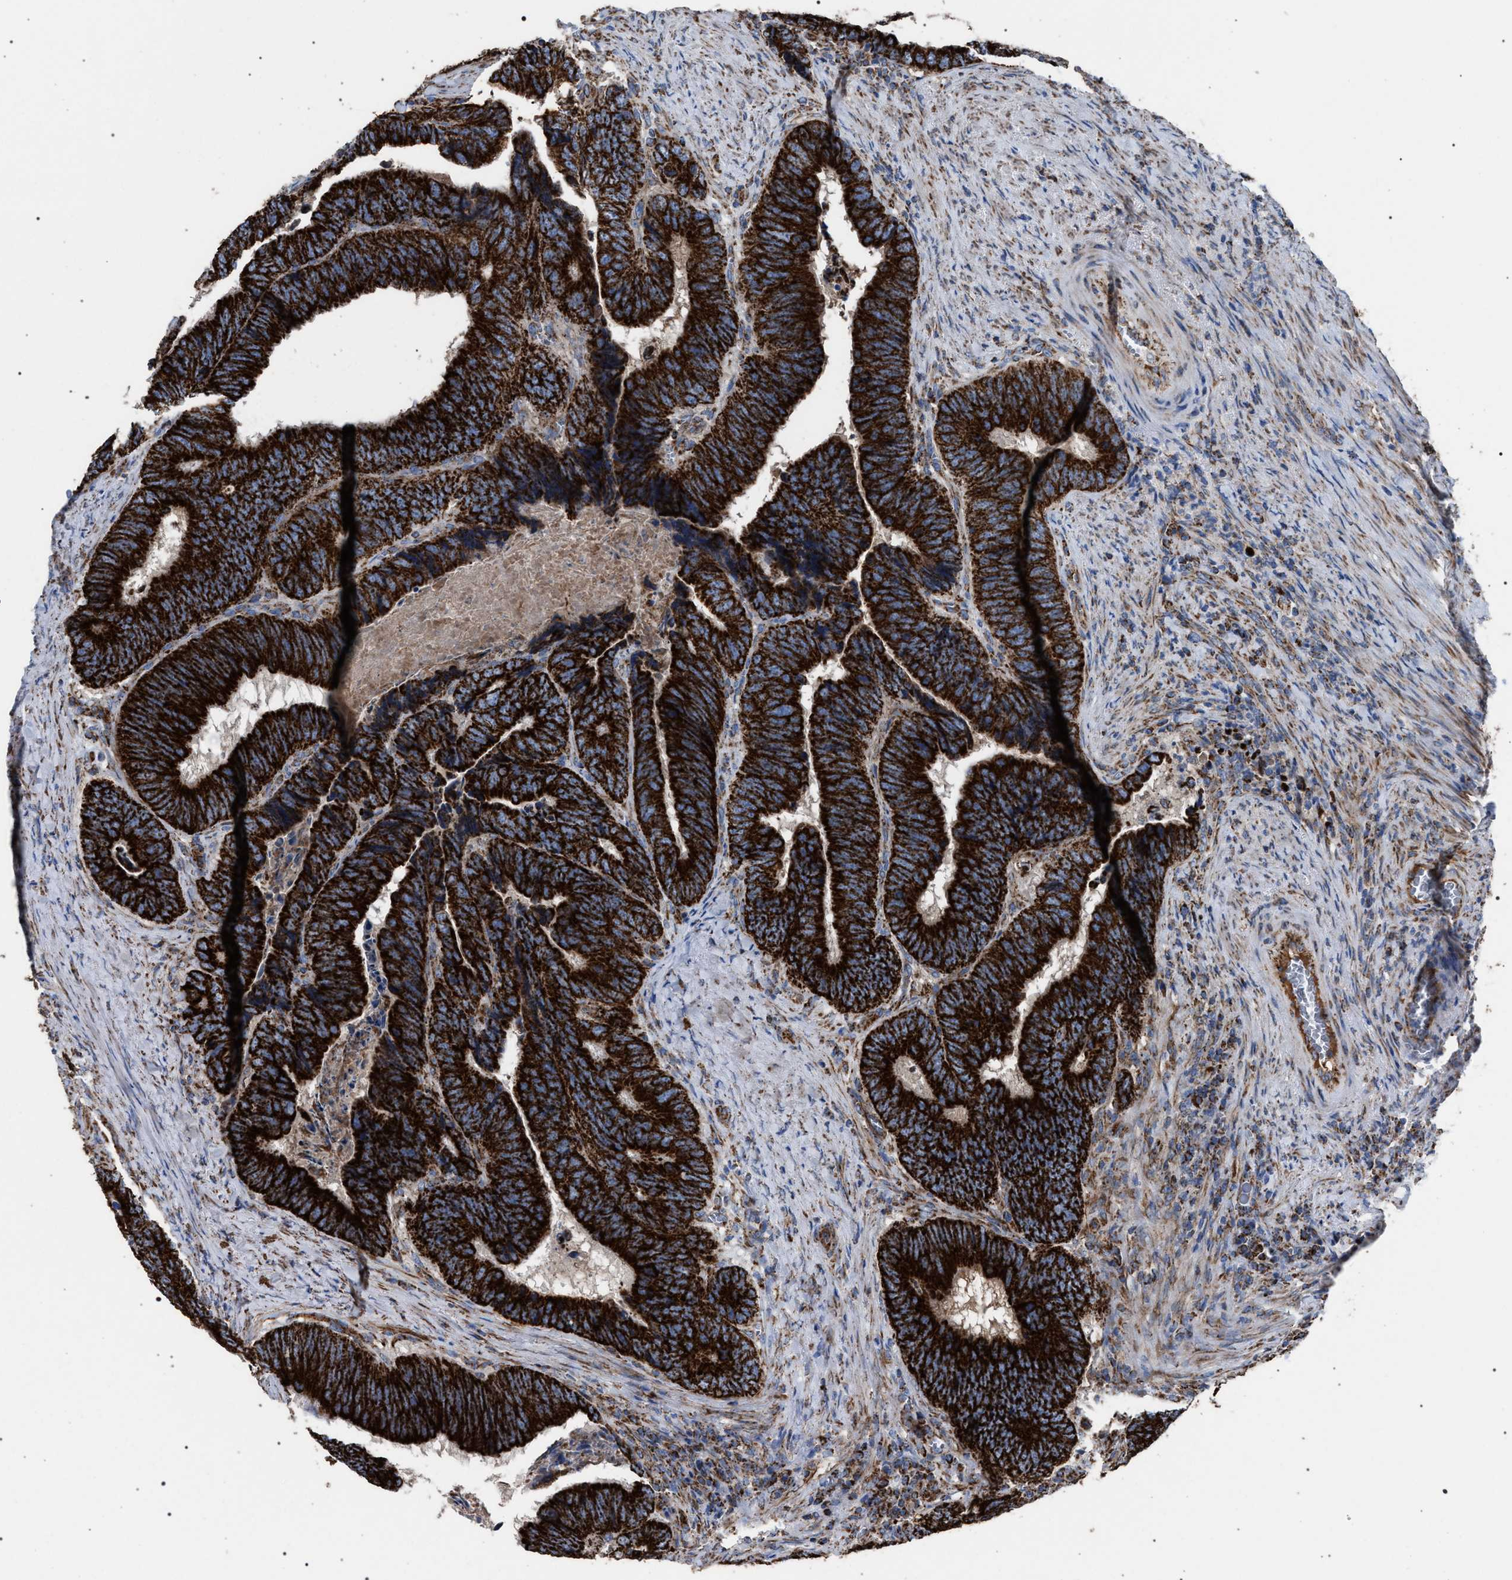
{"staining": {"intensity": "strong", "quantity": ">75%", "location": "cytoplasmic/membranous"}, "tissue": "colorectal cancer", "cell_type": "Tumor cells", "image_type": "cancer", "snomed": [{"axis": "morphology", "description": "Adenocarcinoma, NOS"}, {"axis": "topography", "description": "Colon"}], "caption": "Adenocarcinoma (colorectal) stained with a brown dye displays strong cytoplasmic/membranous positive staining in about >75% of tumor cells.", "gene": "VPS13A", "patient": {"sex": "male", "age": 72}}